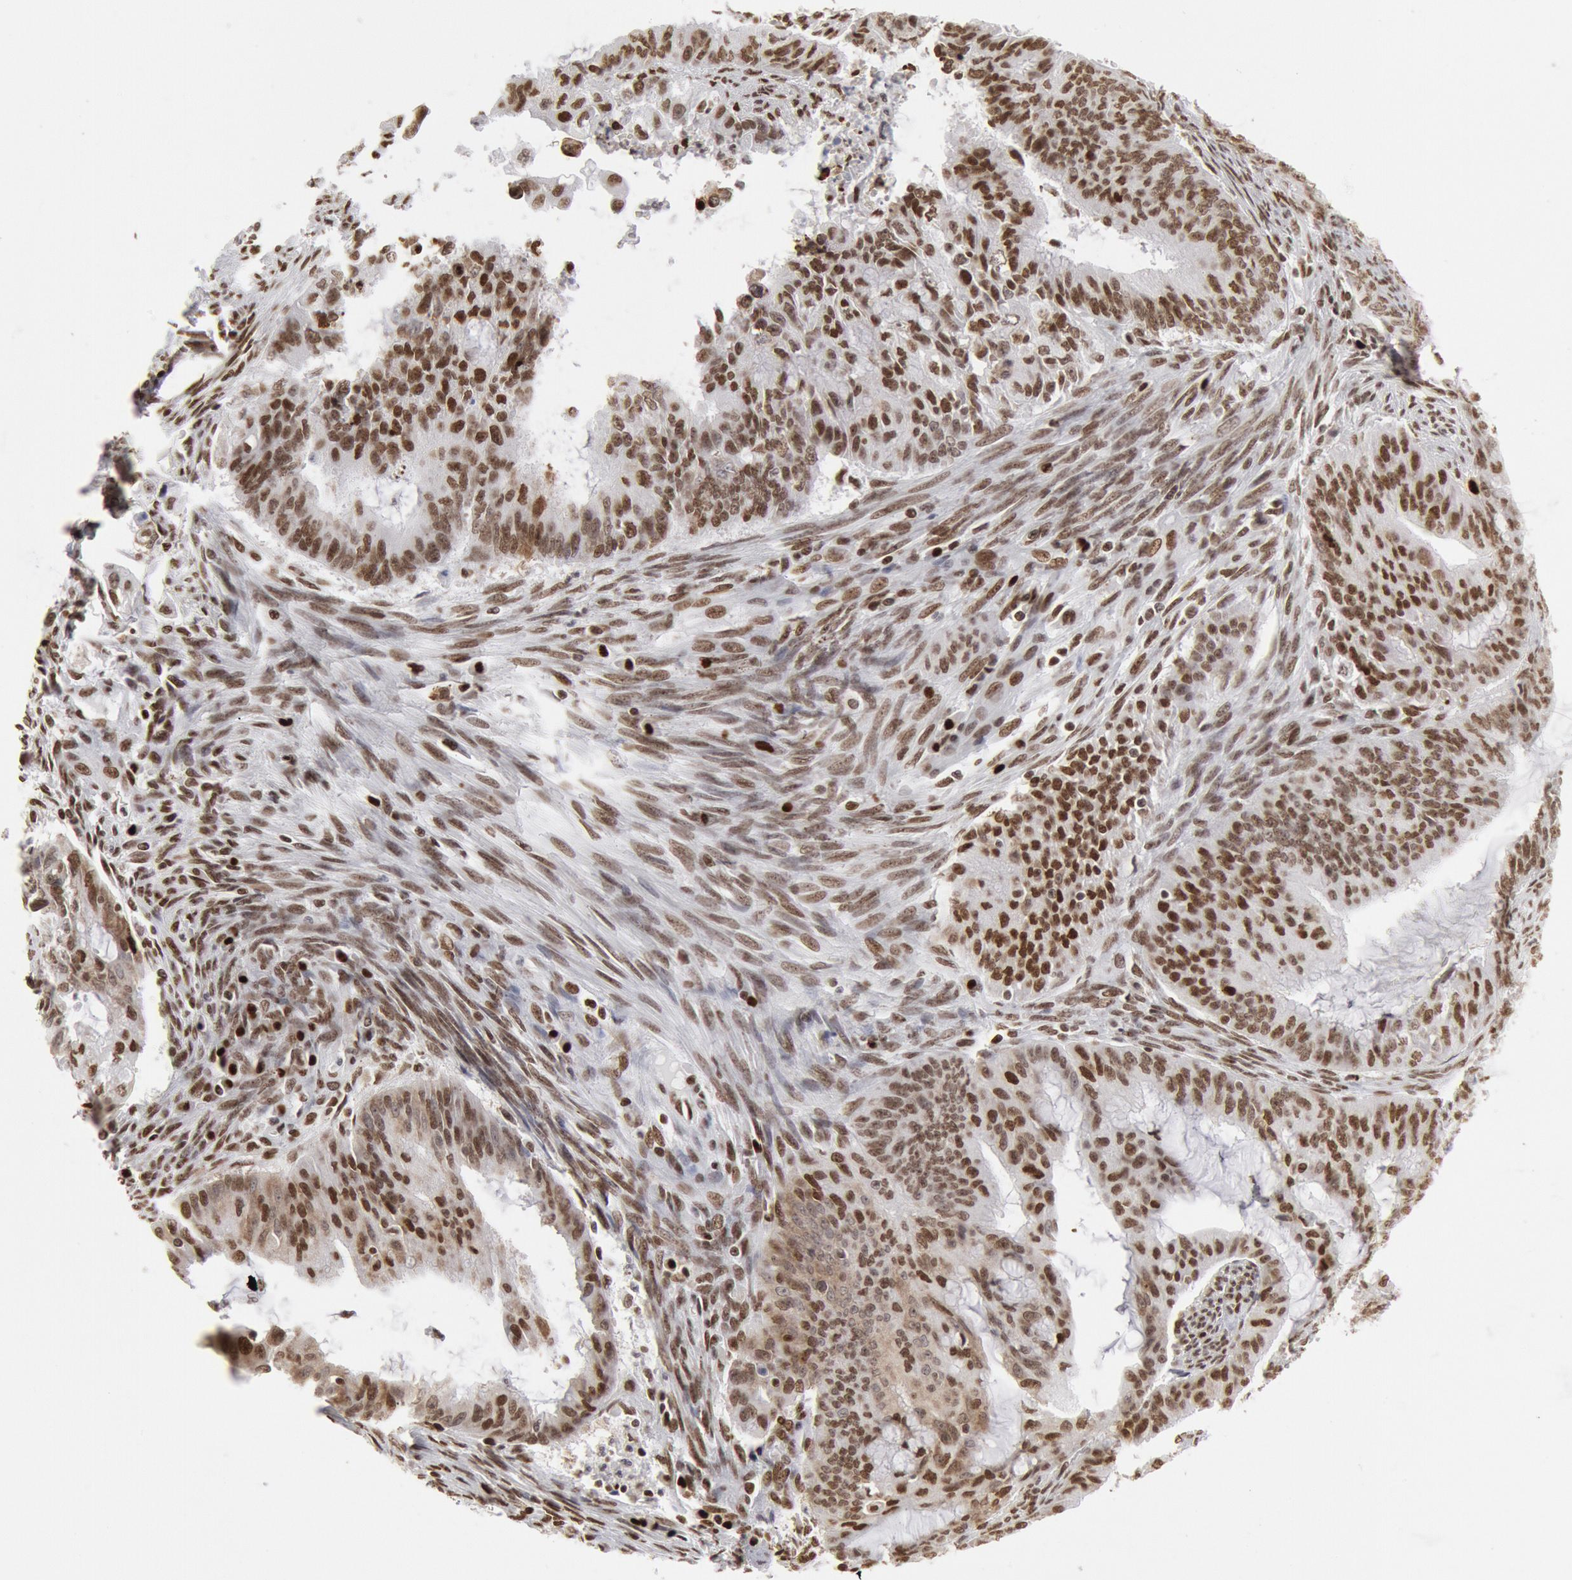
{"staining": {"intensity": "strong", "quantity": ">75%", "location": "nuclear"}, "tissue": "endometrial cancer", "cell_type": "Tumor cells", "image_type": "cancer", "snomed": [{"axis": "morphology", "description": "Adenocarcinoma, NOS"}, {"axis": "topography", "description": "Endometrium"}], "caption": "Tumor cells demonstrate high levels of strong nuclear staining in about >75% of cells in human adenocarcinoma (endometrial).", "gene": "SUB1", "patient": {"sex": "female", "age": 75}}